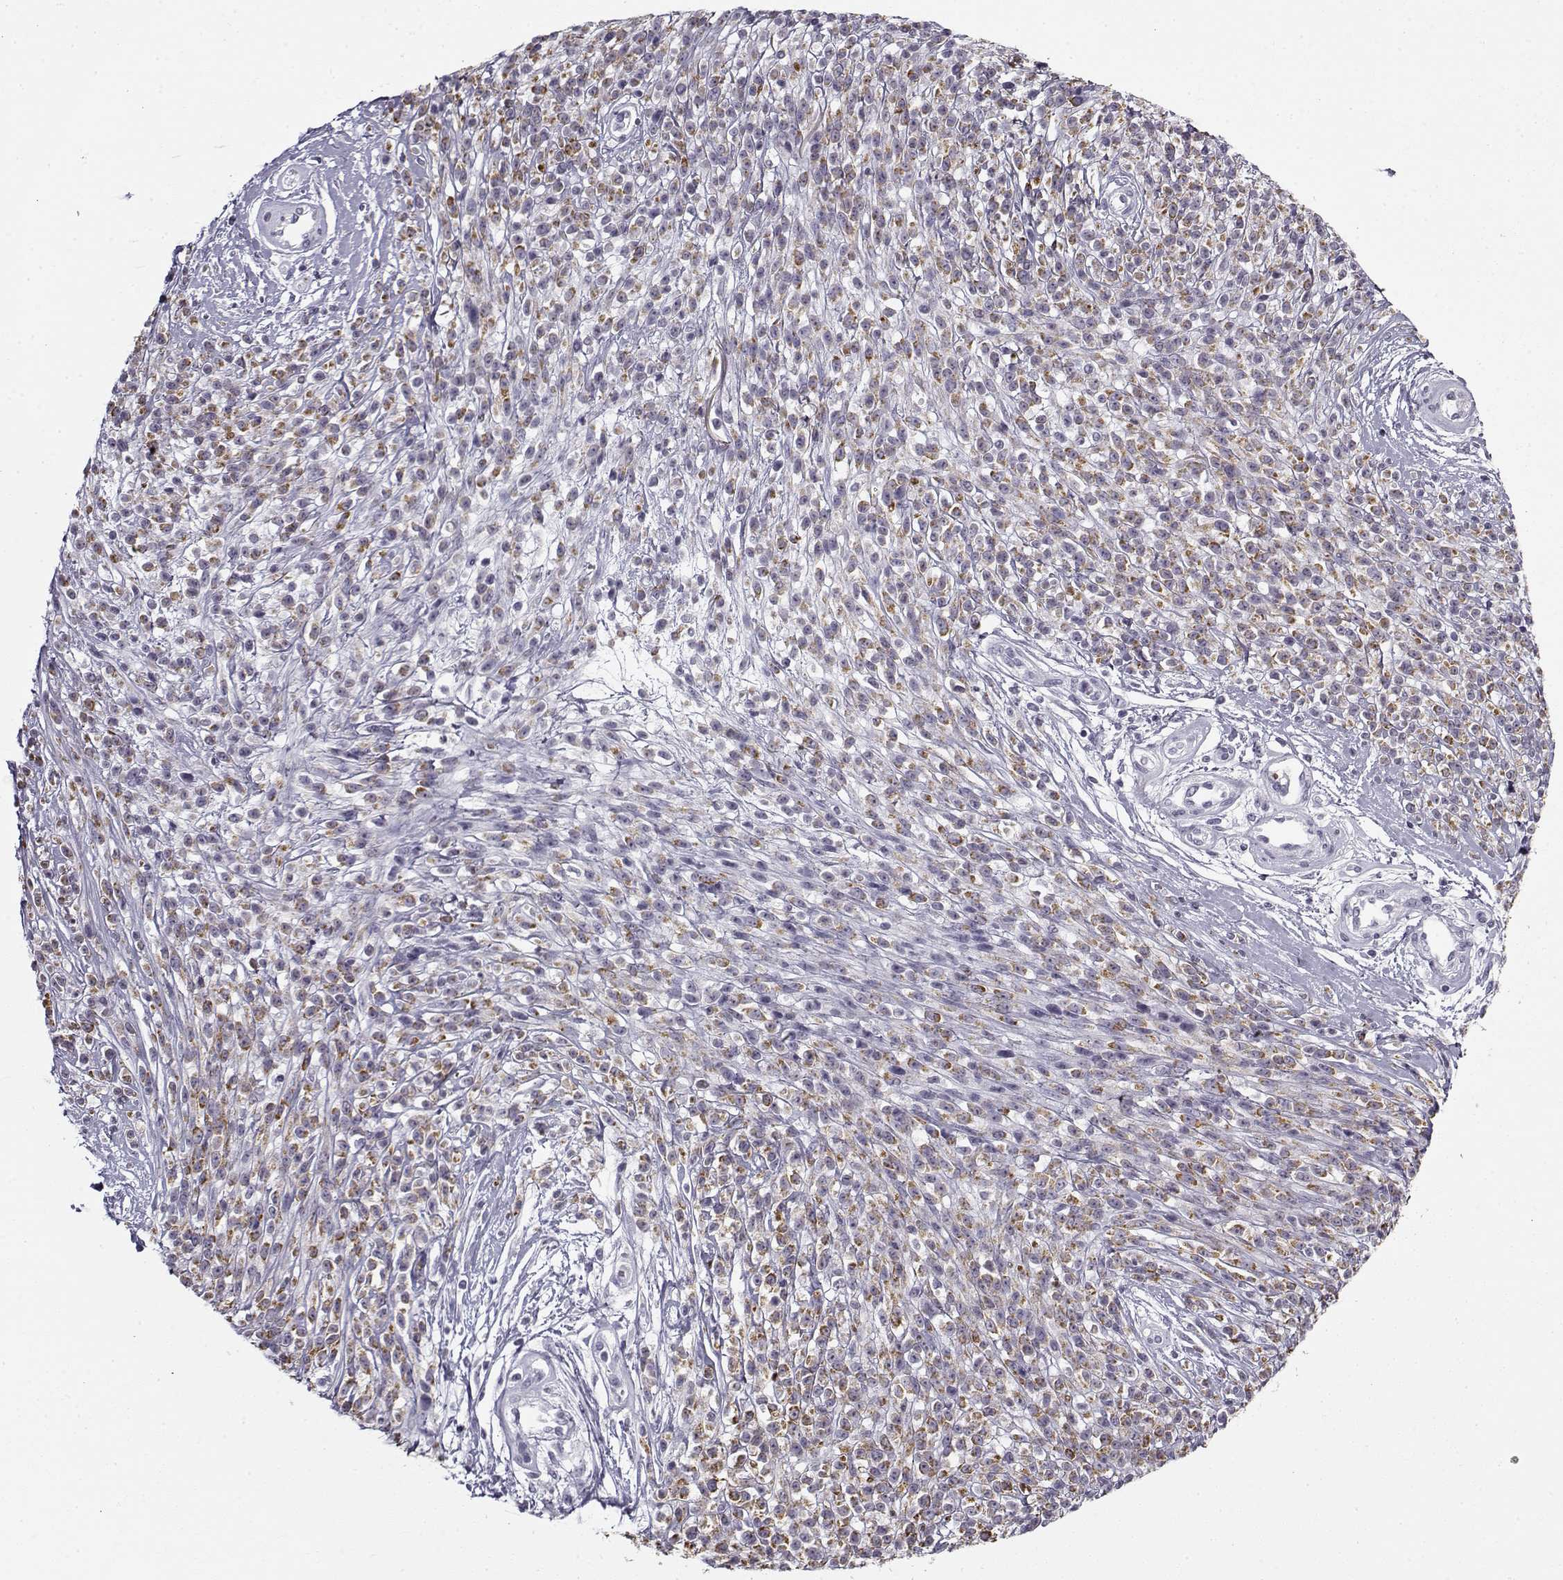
{"staining": {"intensity": "moderate", "quantity": "25%-75%", "location": "cytoplasmic/membranous"}, "tissue": "melanoma", "cell_type": "Tumor cells", "image_type": "cancer", "snomed": [{"axis": "morphology", "description": "Malignant melanoma, NOS"}, {"axis": "topography", "description": "Skin"}, {"axis": "topography", "description": "Skin of trunk"}], "caption": "A high-resolution histopathology image shows immunohistochemistry (IHC) staining of melanoma, which exhibits moderate cytoplasmic/membranous staining in approximately 25%-75% of tumor cells.", "gene": "SNCA", "patient": {"sex": "male", "age": 74}}